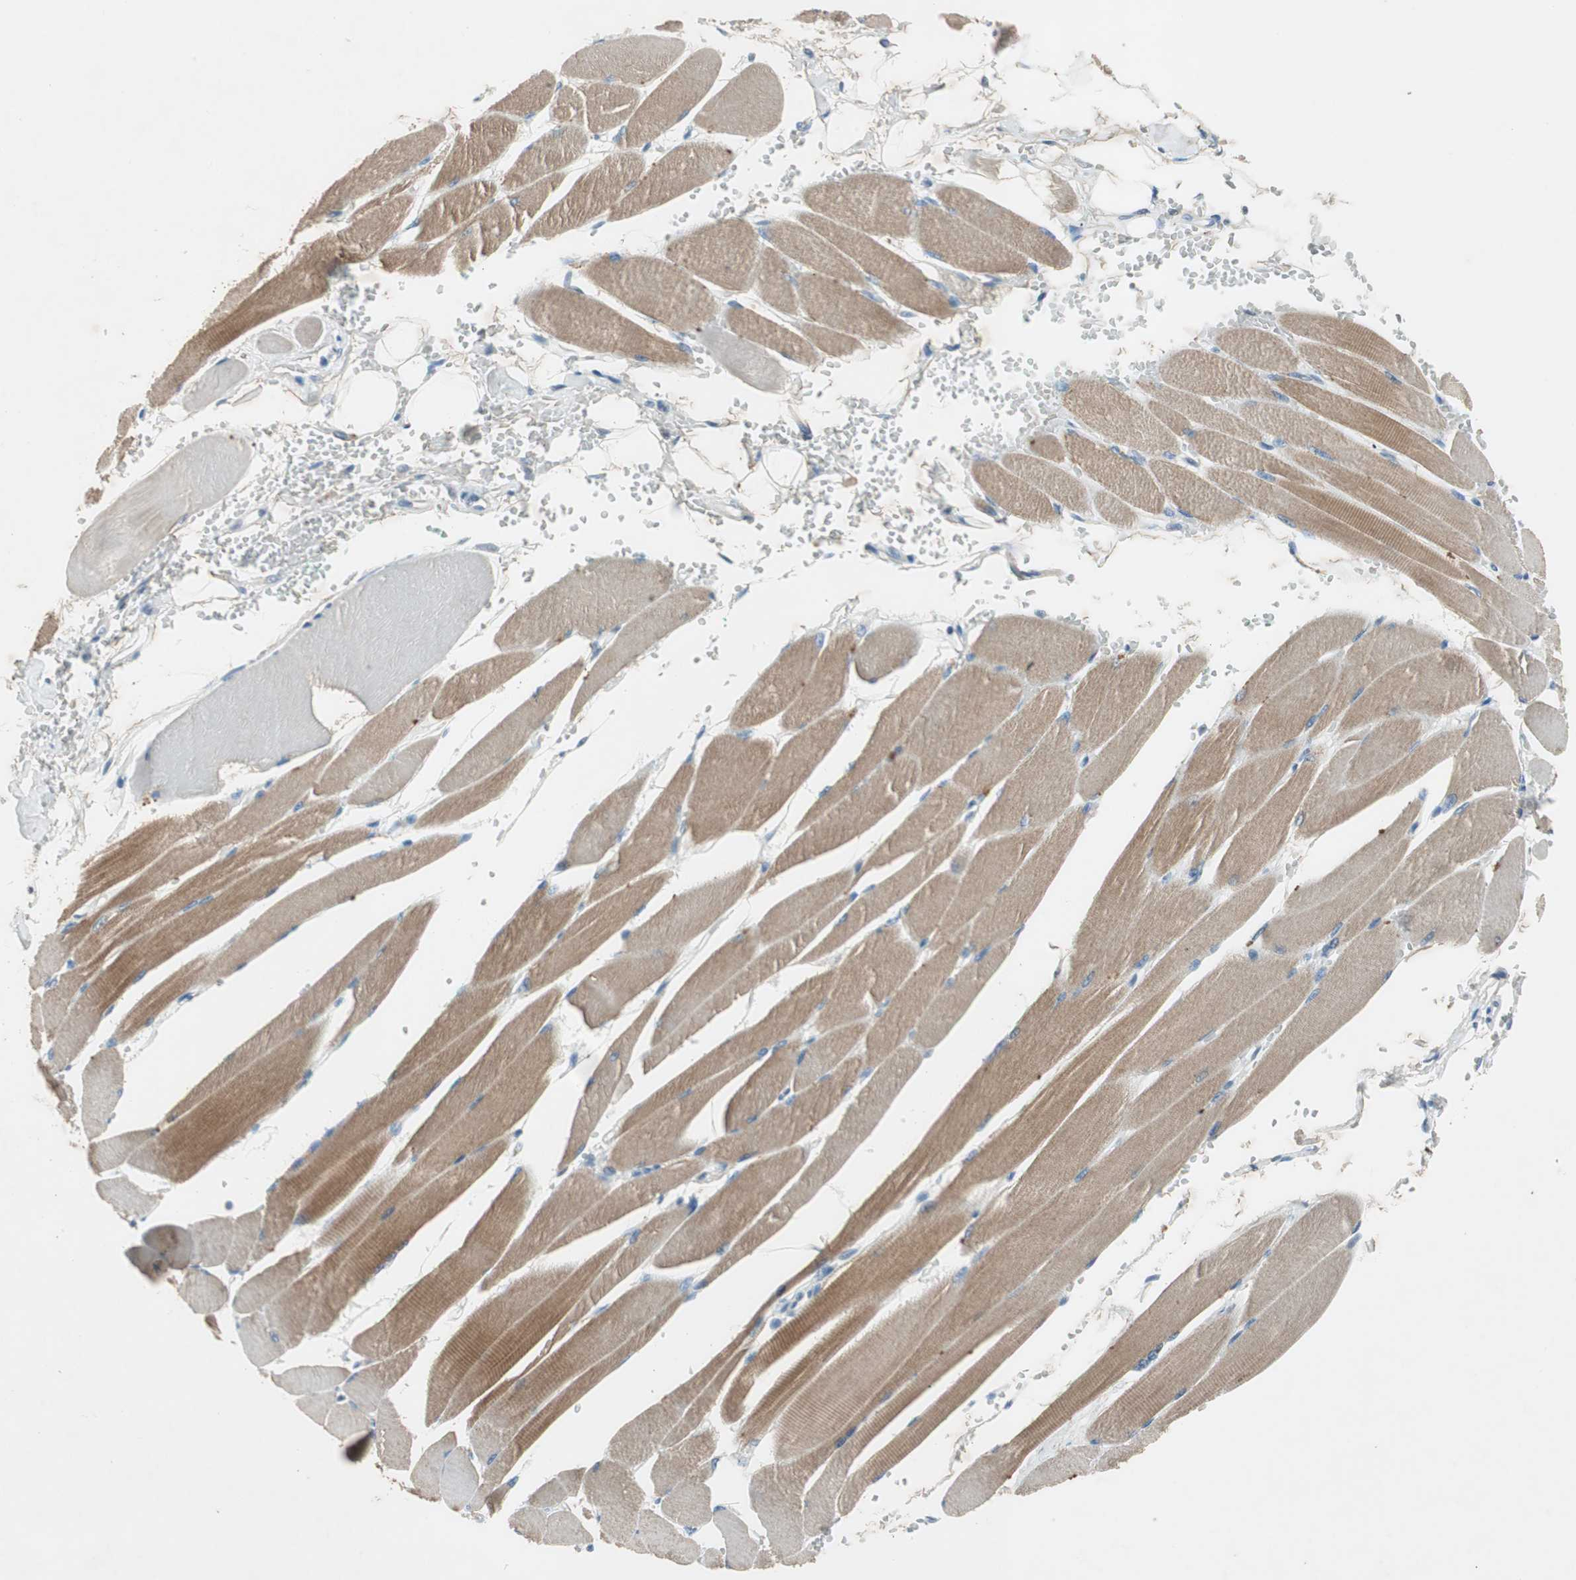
{"staining": {"intensity": "moderate", "quantity": ">75%", "location": "cytoplasmic/membranous"}, "tissue": "skeletal muscle", "cell_type": "Myocytes", "image_type": "normal", "snomed": [{"axis": "morphology", "description": "Normal tissue, NOS"}, {"axis": "topography", "description": "Skeletal muscle"}, {"axis": "topography", "description": "Oral tissue"}, {"axis": "topography", "description": "Peripheral nerve tissue"}], "caption": "Immunohistochemistry (IHC) photomicrograph of normal human skeletal muscle stained for a protein (brown), which displays medium levels of moderate cytoplasmic/membranous expression in about >75% of myocytes.", "gene": "PRRG4", "patient": {"sex": "female", "age": 84}}